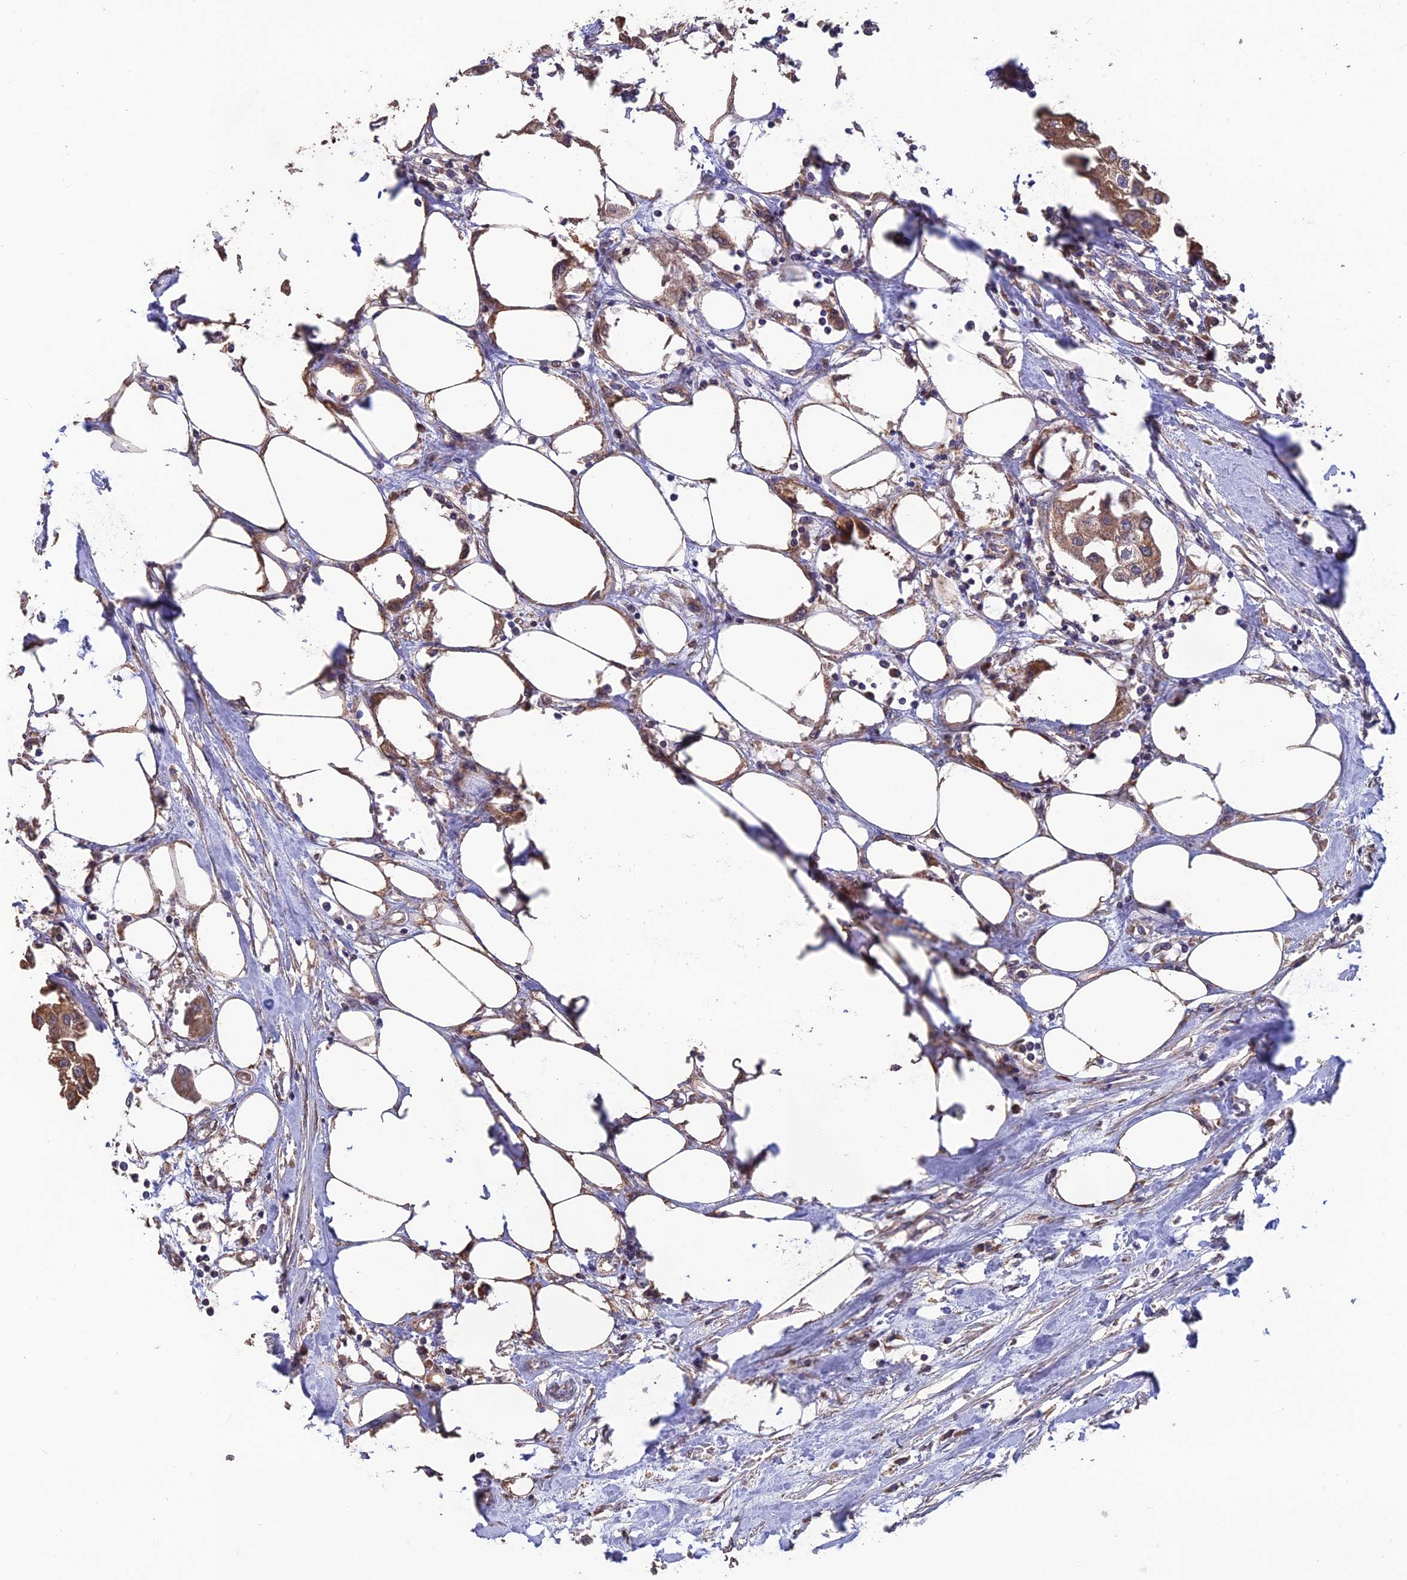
{"staining": {"intensity": "moderate", "quantity": ">75%", "location": "cytoplasmic/membranous"}, "tissue": "urothelial cancer", "cell_type": "Tumor cells", "image_type": "cancer", "snomed": [{"axis": "morphology", "description": "Urothelial carcinoma, High grade"}, {"axis": "topography", "description": "Urinary bladder"}], "caption": "An image showing moderate cytoplasmic/membranous positivity in approximately >75% of tumor cells in urothelial carcinoma (high-grade), as visualized by brown immunohistochemical staining.", "gene": "SHISA5", "patient": {"sex": "male", "age": 64}}